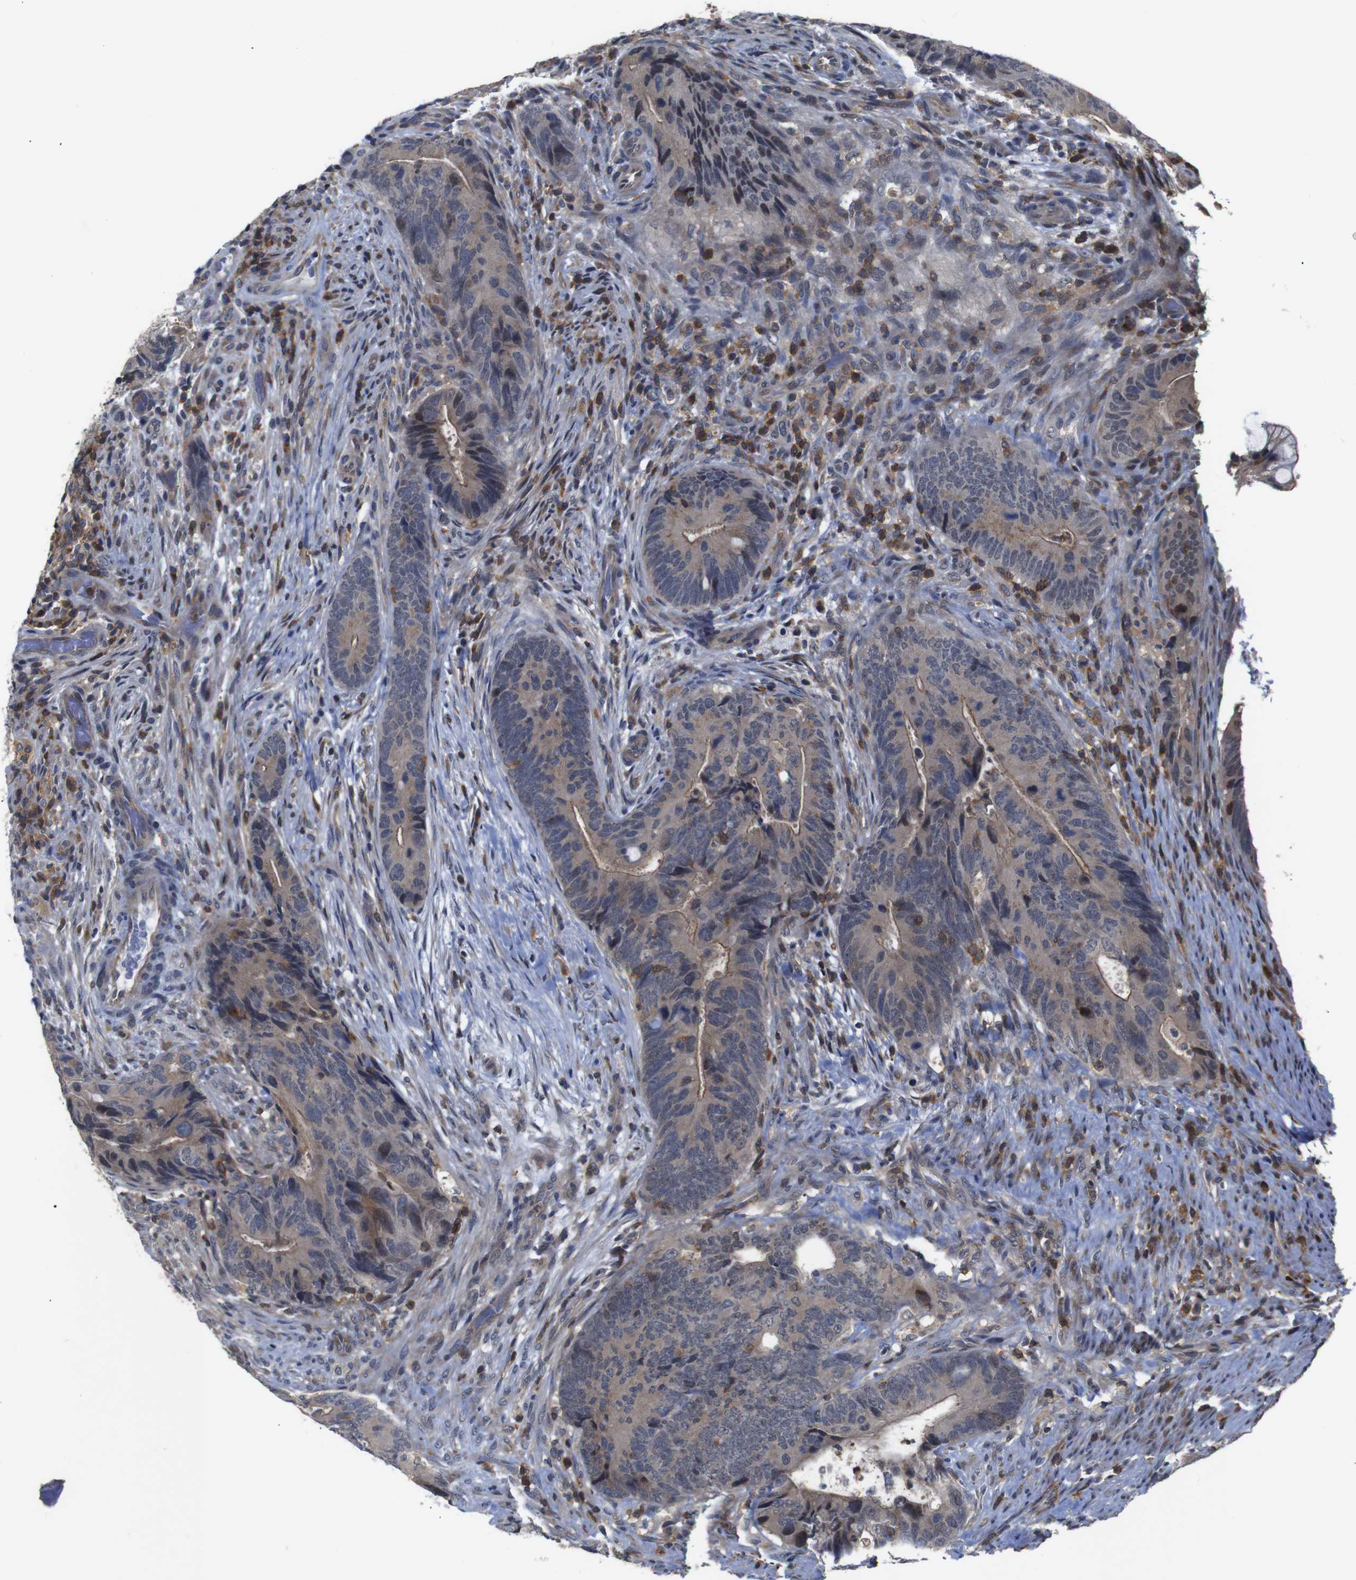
{"staining": {"intensity": "weak", "quantity": ">75%", "location": "cytoplasmic/membranous"}, "tissue": "colorectal cancer", "cell_type": "Tumor cells", "image_type": "cancer", "snomed": [{"axis": "morphology", "description": "Normal tissue, NOS"}, {"axis": "morphology", "description": "Adenocarcinoma, NOS"}, {"axis": "topography", "description": "Colon"}], "caption": "Immunohistochemistry (IHC) of colorectal cancer exhibits low levels of weak cytoplasmic/membranous positivity in about >75% of tumor cells.", "gene": "BRWD3", "patient": {"sex": "male", "age": 56}}